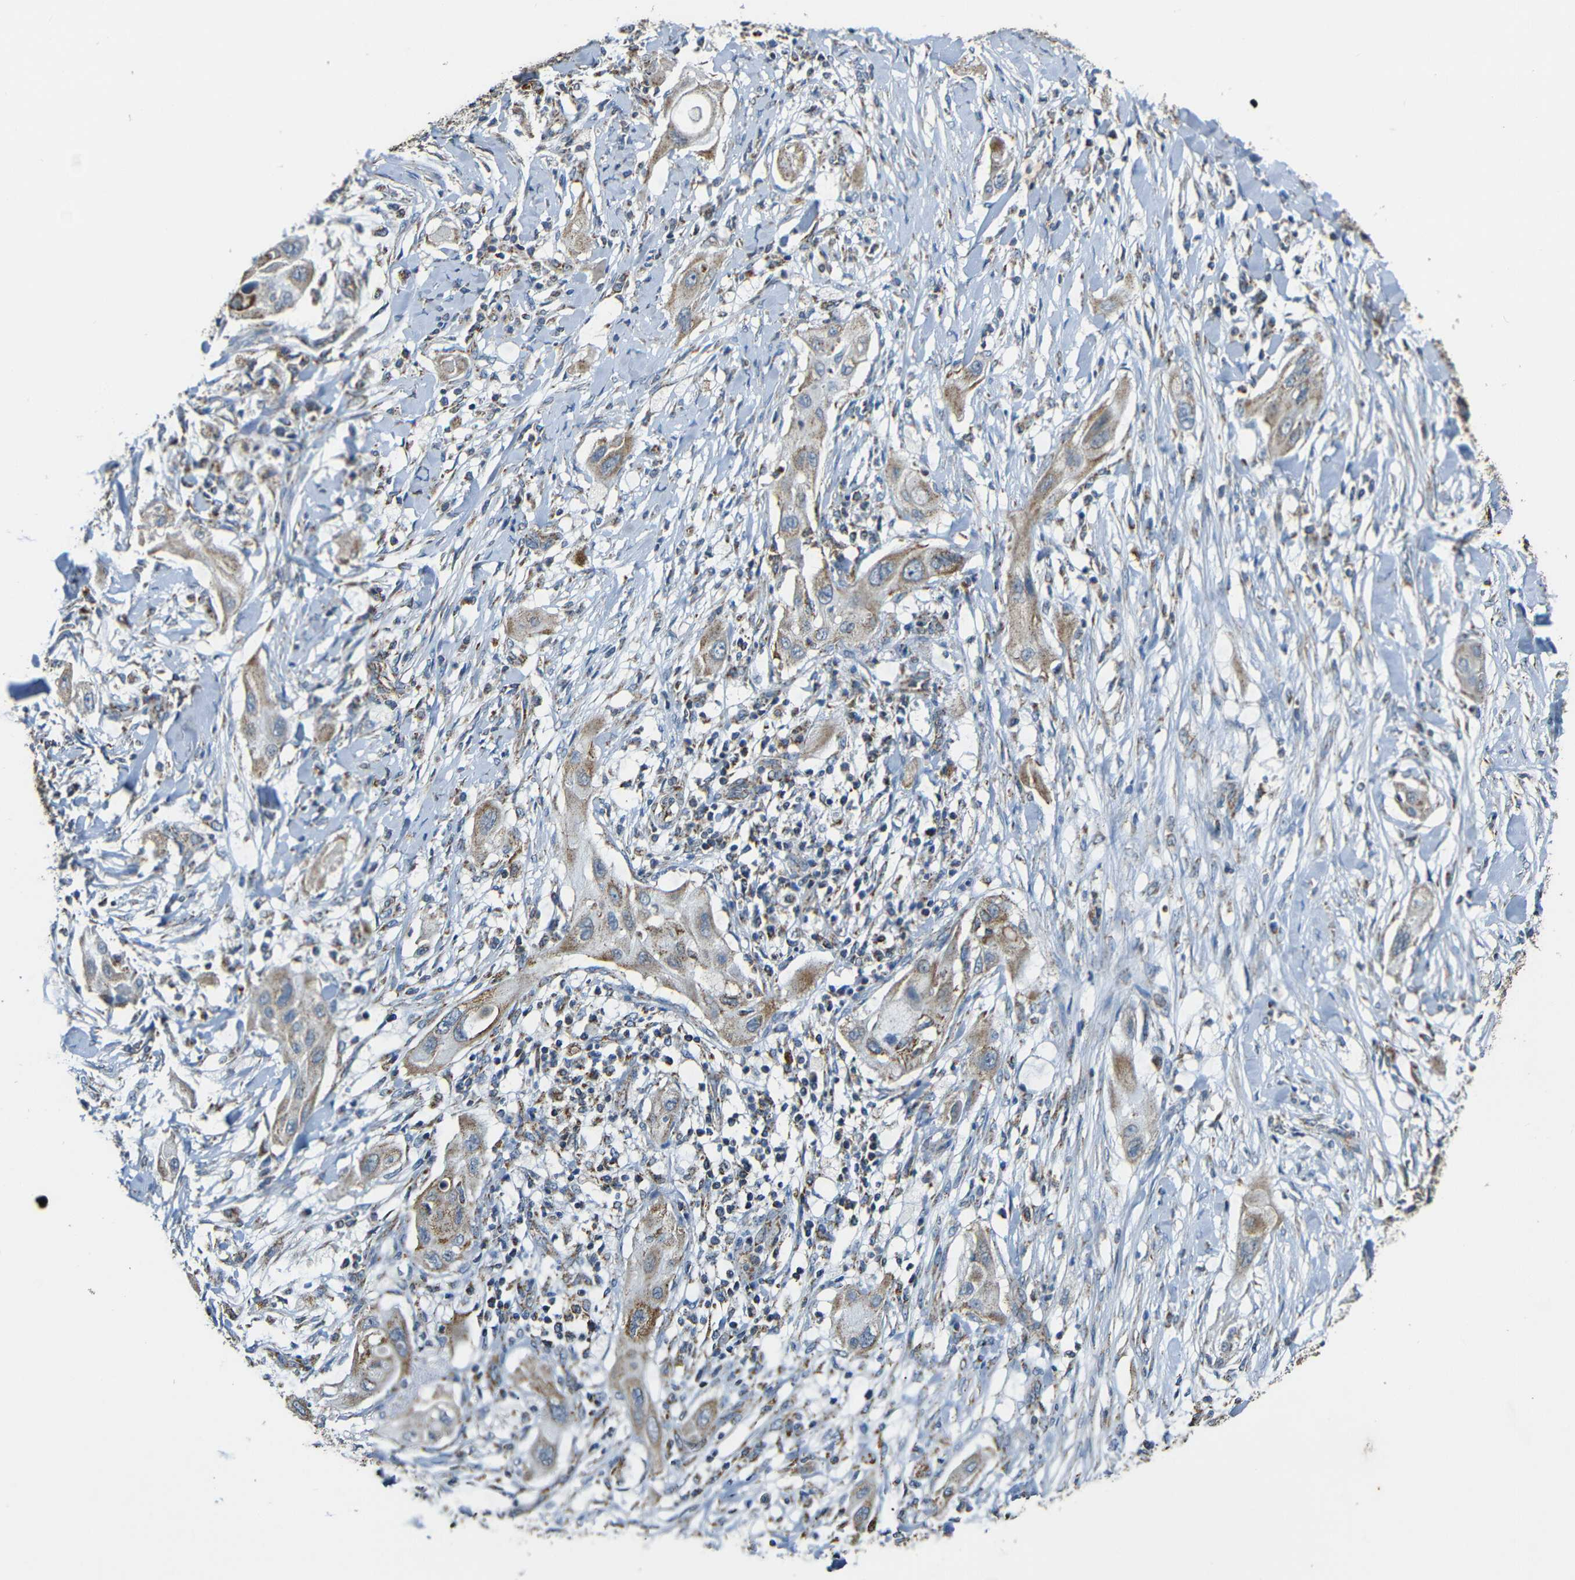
{"staining": {"intensity": "weak", "quantity": ">75%", "location": "cytoplasmic/membranous"}, "tissue": "lung cancer", "cell_type": "Tumor cells", "image_type": "cancer", "snomed": [{"axis": "morphology", "description": "Squamous cell carcinoma, NOS"}, {"axis": "topography", "description": "Lung"}], "caption": "Weak cytoplasmic/membranous positivity is identified in about >75% of tumor cells in lung cancer.", "gene": "NR3C2", "patient": {"sex": "female", "age": 47}}